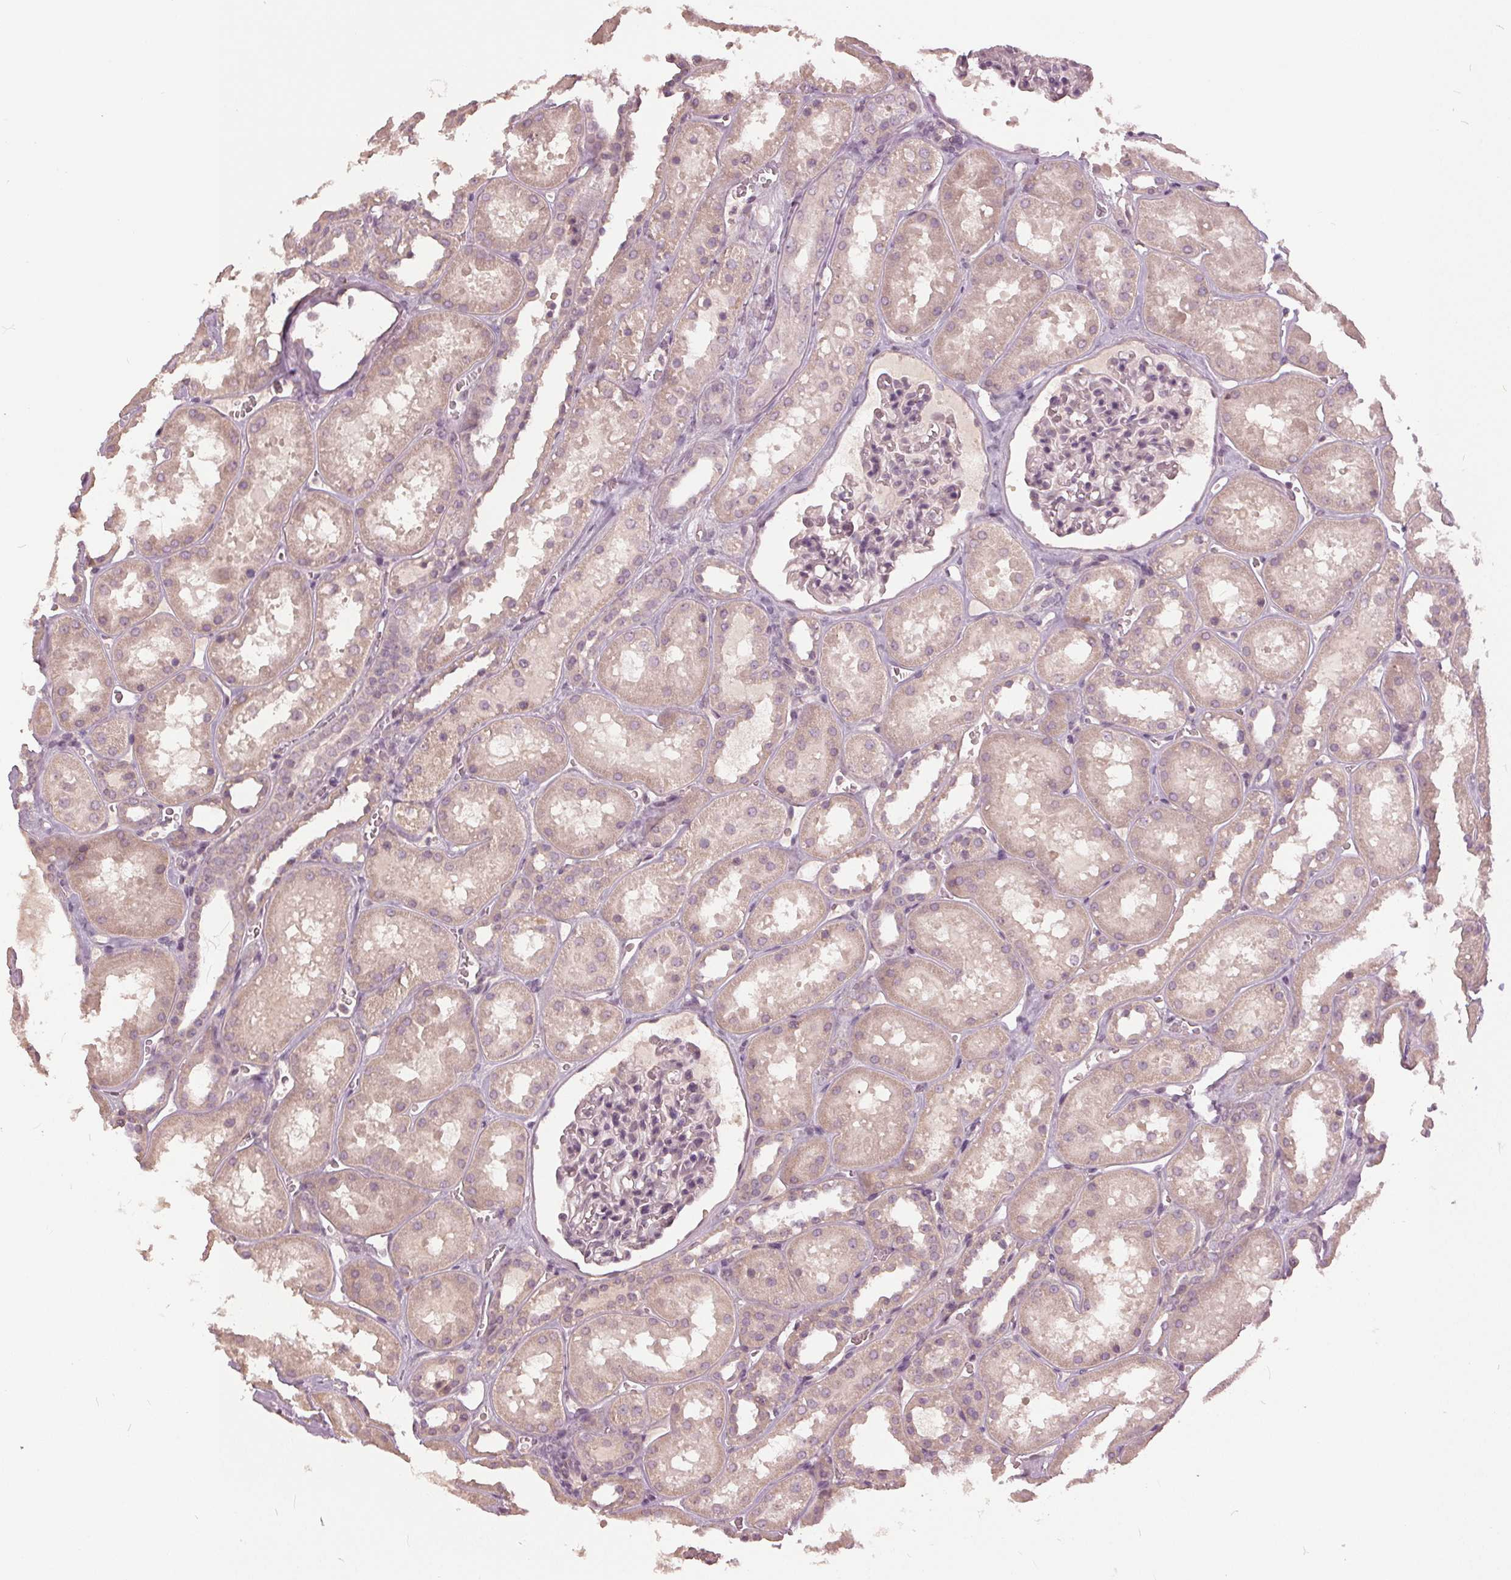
{"staining": {"intensity": "negative", "quantity": "none", "location": "none"}, "tissue": "kidney", "cell_type": "Cells in glomeruli", "image_type": "normal", "snomed": [{"axis": "morphology", "description": "Normal tissue, NOS"}, {"axis": "topography", "description": "Kidney"}], "caption": "Immunohistochemistry (IHC) photomicrograph of unremarkable kidney: human kidney stained with DAB (3,3'-diaminobenzidine) demonstrates no significant protein positivity in cells in glomeruli.", "gene": "KLK13", "patient": {"sex": "female", "age": 41}}